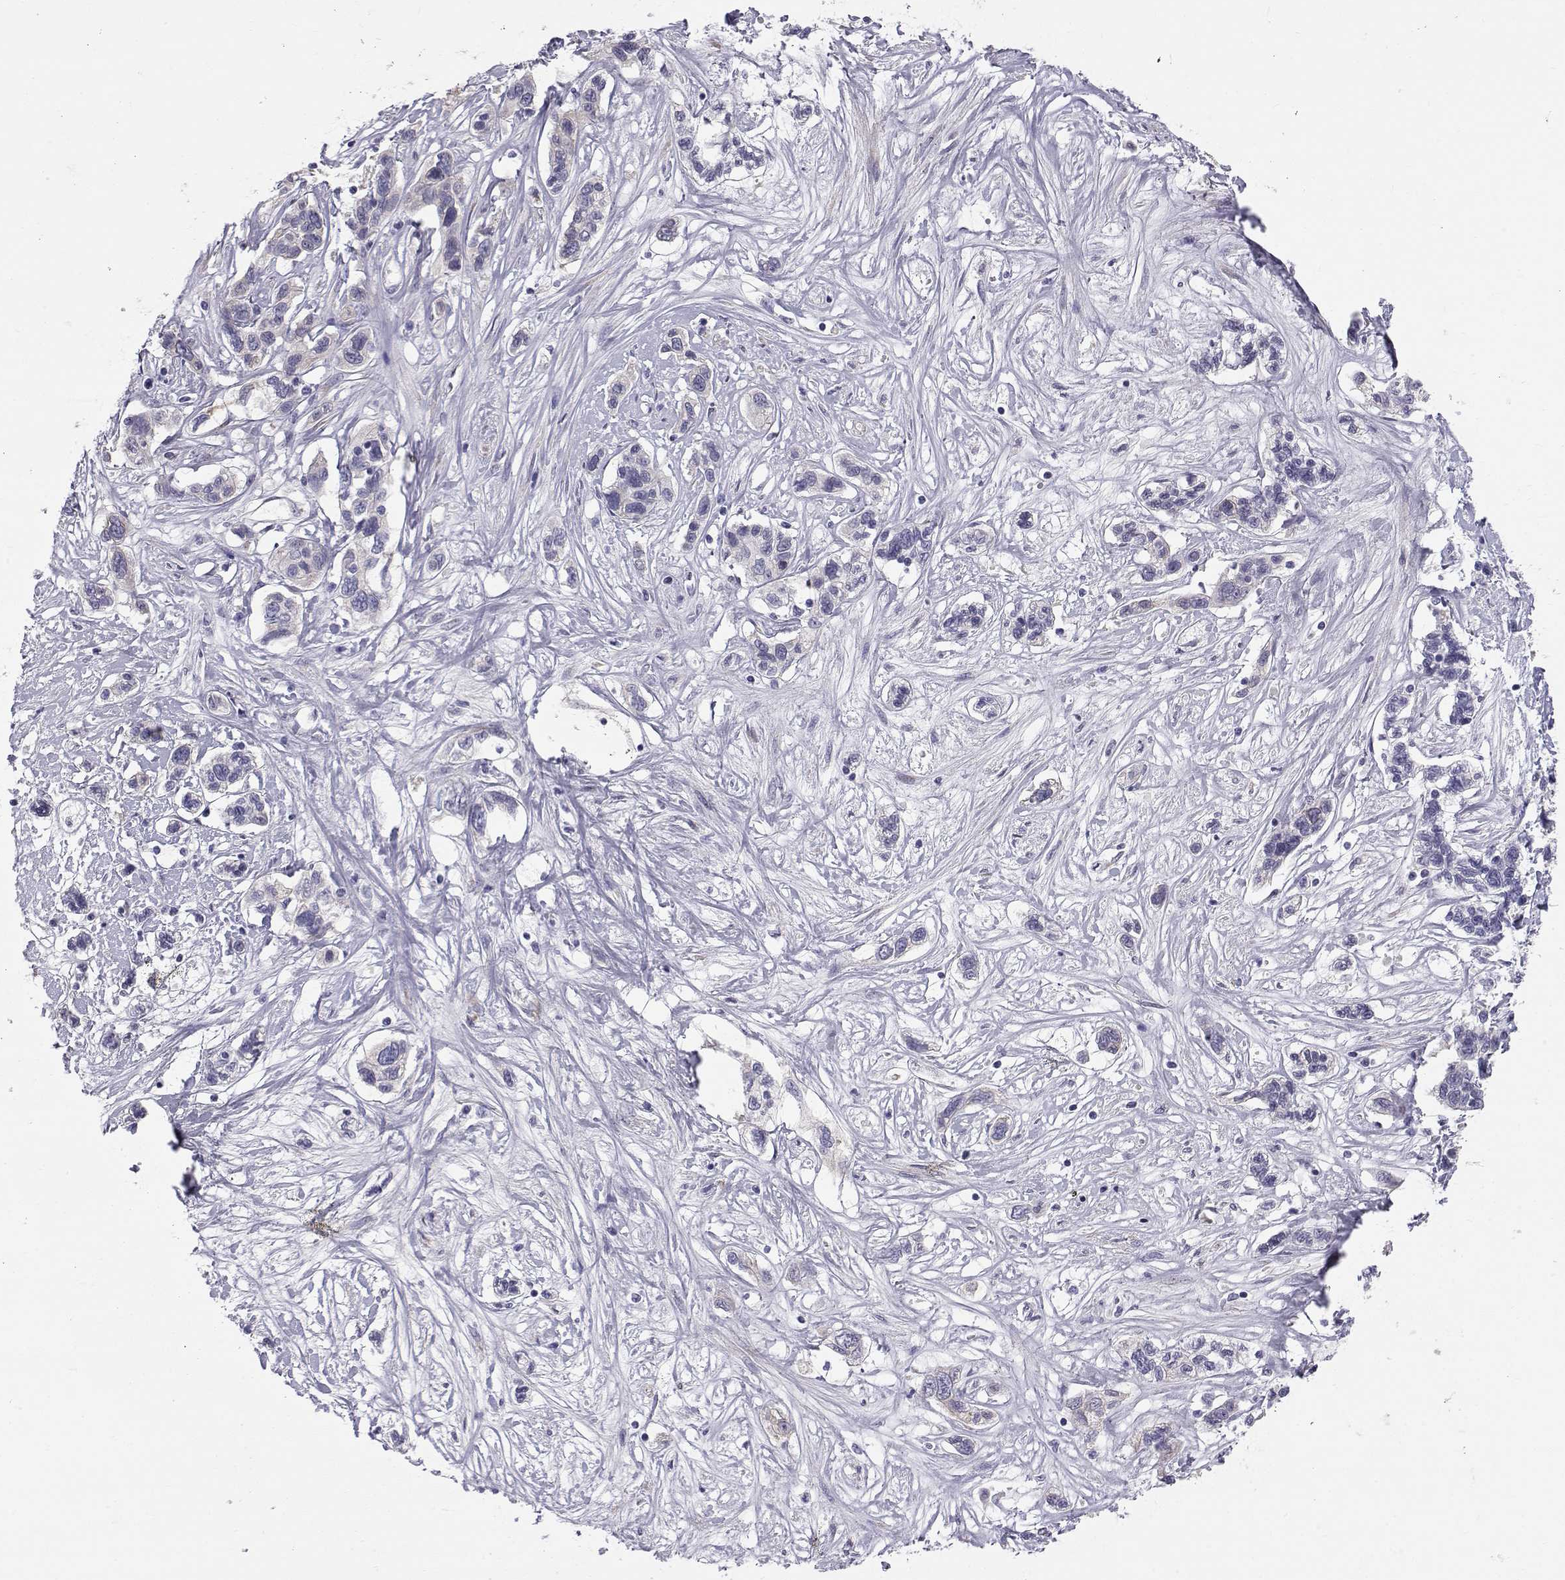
{"staining": {"intensity": "negative", "quantity": "none", "location": "none"}, "tissue": "liver cancer", "cell_type": "Tumor cells", "image_type": "cancer", "snomed": [{"axis": "morphology", "description": "Adenocarcinoma, NOS"}, {"axis": "morphology", "description": "Cholangiocarcinoma"}, {"axis": "topography", "description": "Liver"}], "caption": "Tumor cells show no significant protein staining in liver cancer (adenocarcinoma).", "gene": "RNASE12", "patient": {"sex": "male", "age": 64}}